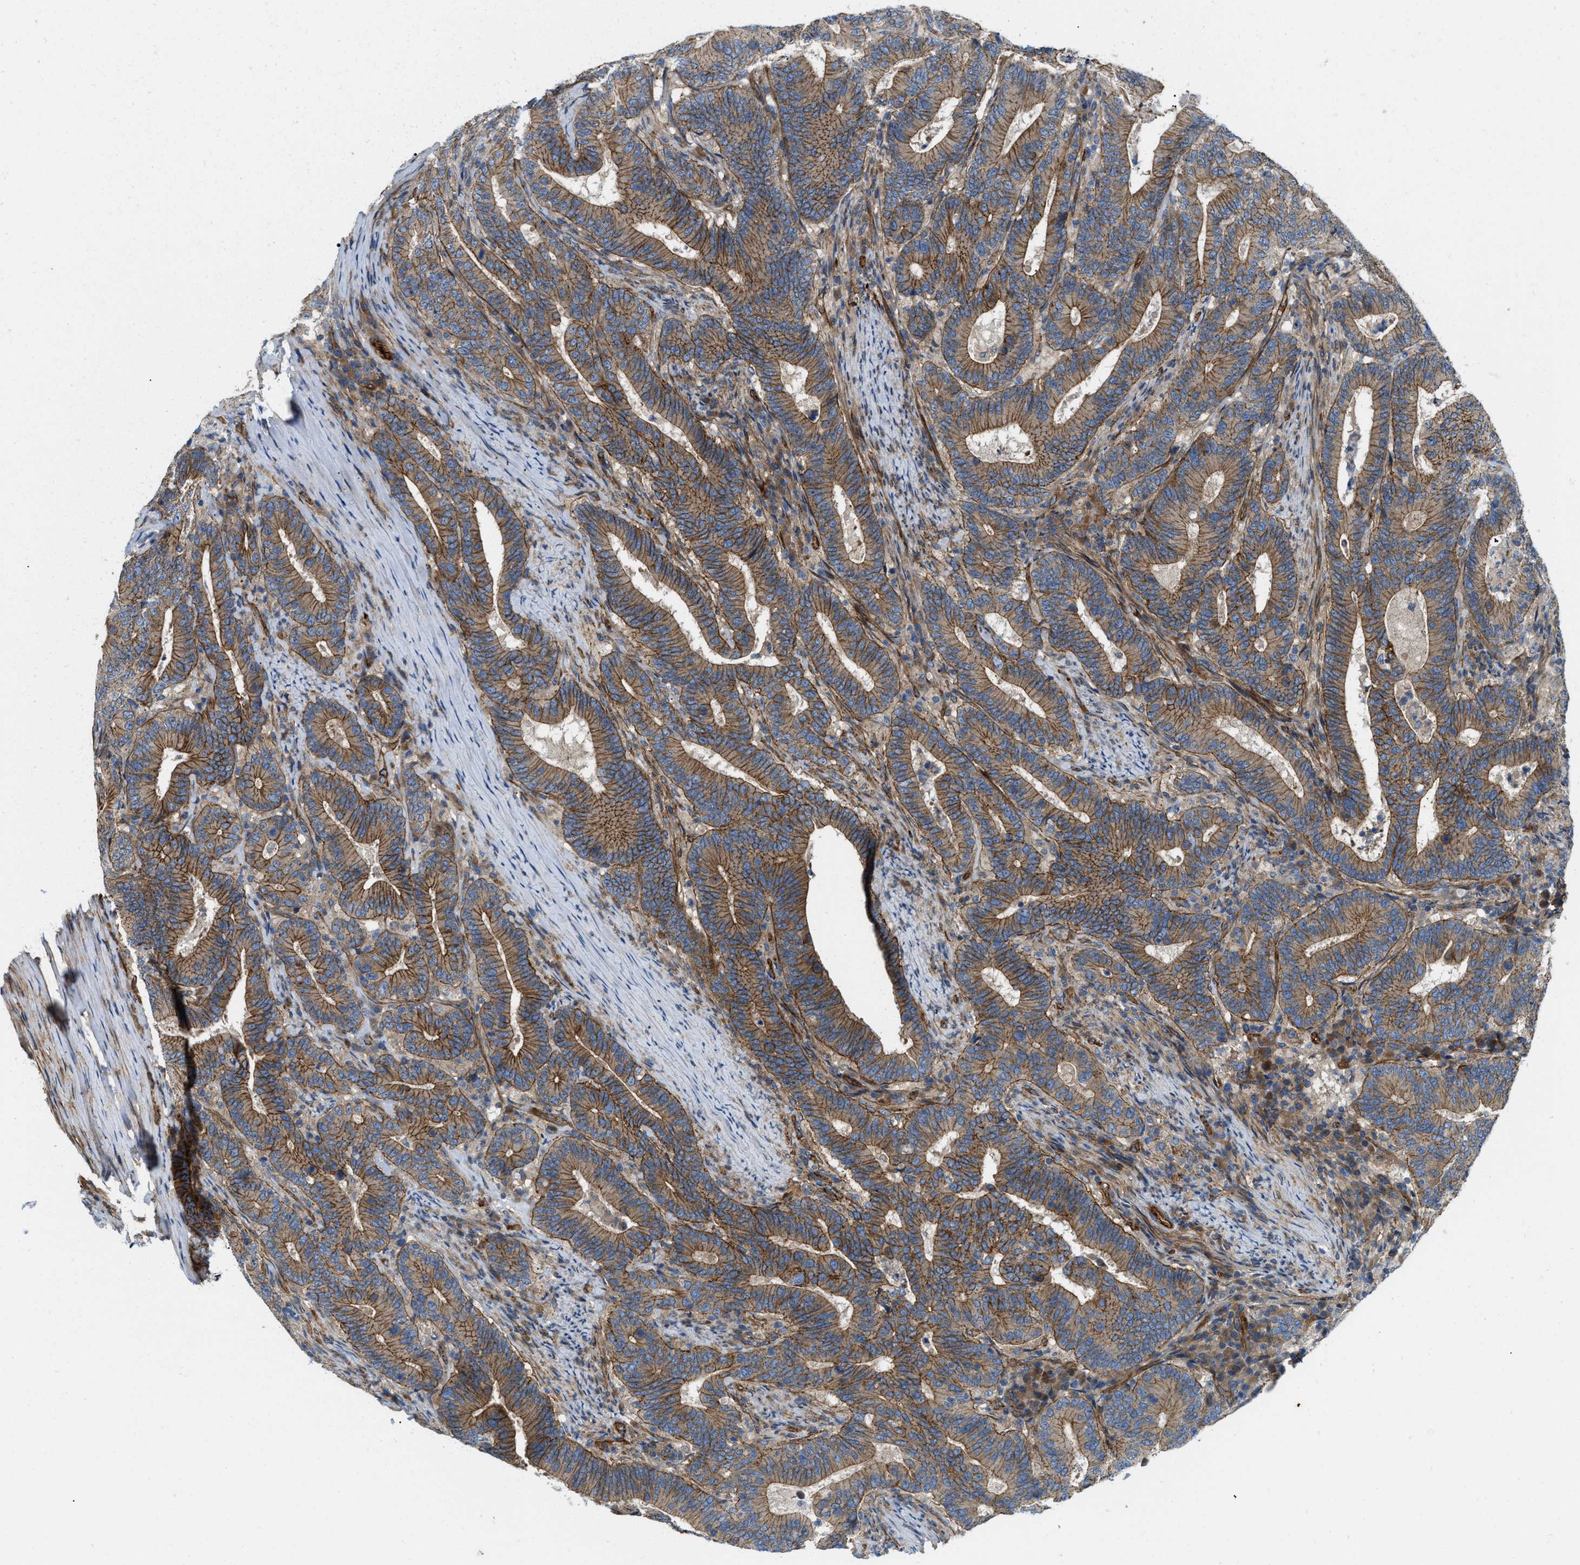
{"staining": {"intensity": "moderate", "quantity": ">75%", "location": "cytoplasmic/membranous"}, "tissue": "colorectal cancer", "cell_type": "Tumor cells", "image_type": "cancer", "snomed": [{"axis": "morphology", "description": "Adenocarcinoma, NOS"}, {"axis": "topography", "description": "Colon"}], "caption": "The photomicrograph demonstrates immunohistochemical staining of adenocarcinoma (colorectal). There is moderate cytoplasmic/membranous positivity is identified in about >75% of tumor cells.", "gene": "ERC1", "patient": {"sex": "female", "age": 66}}